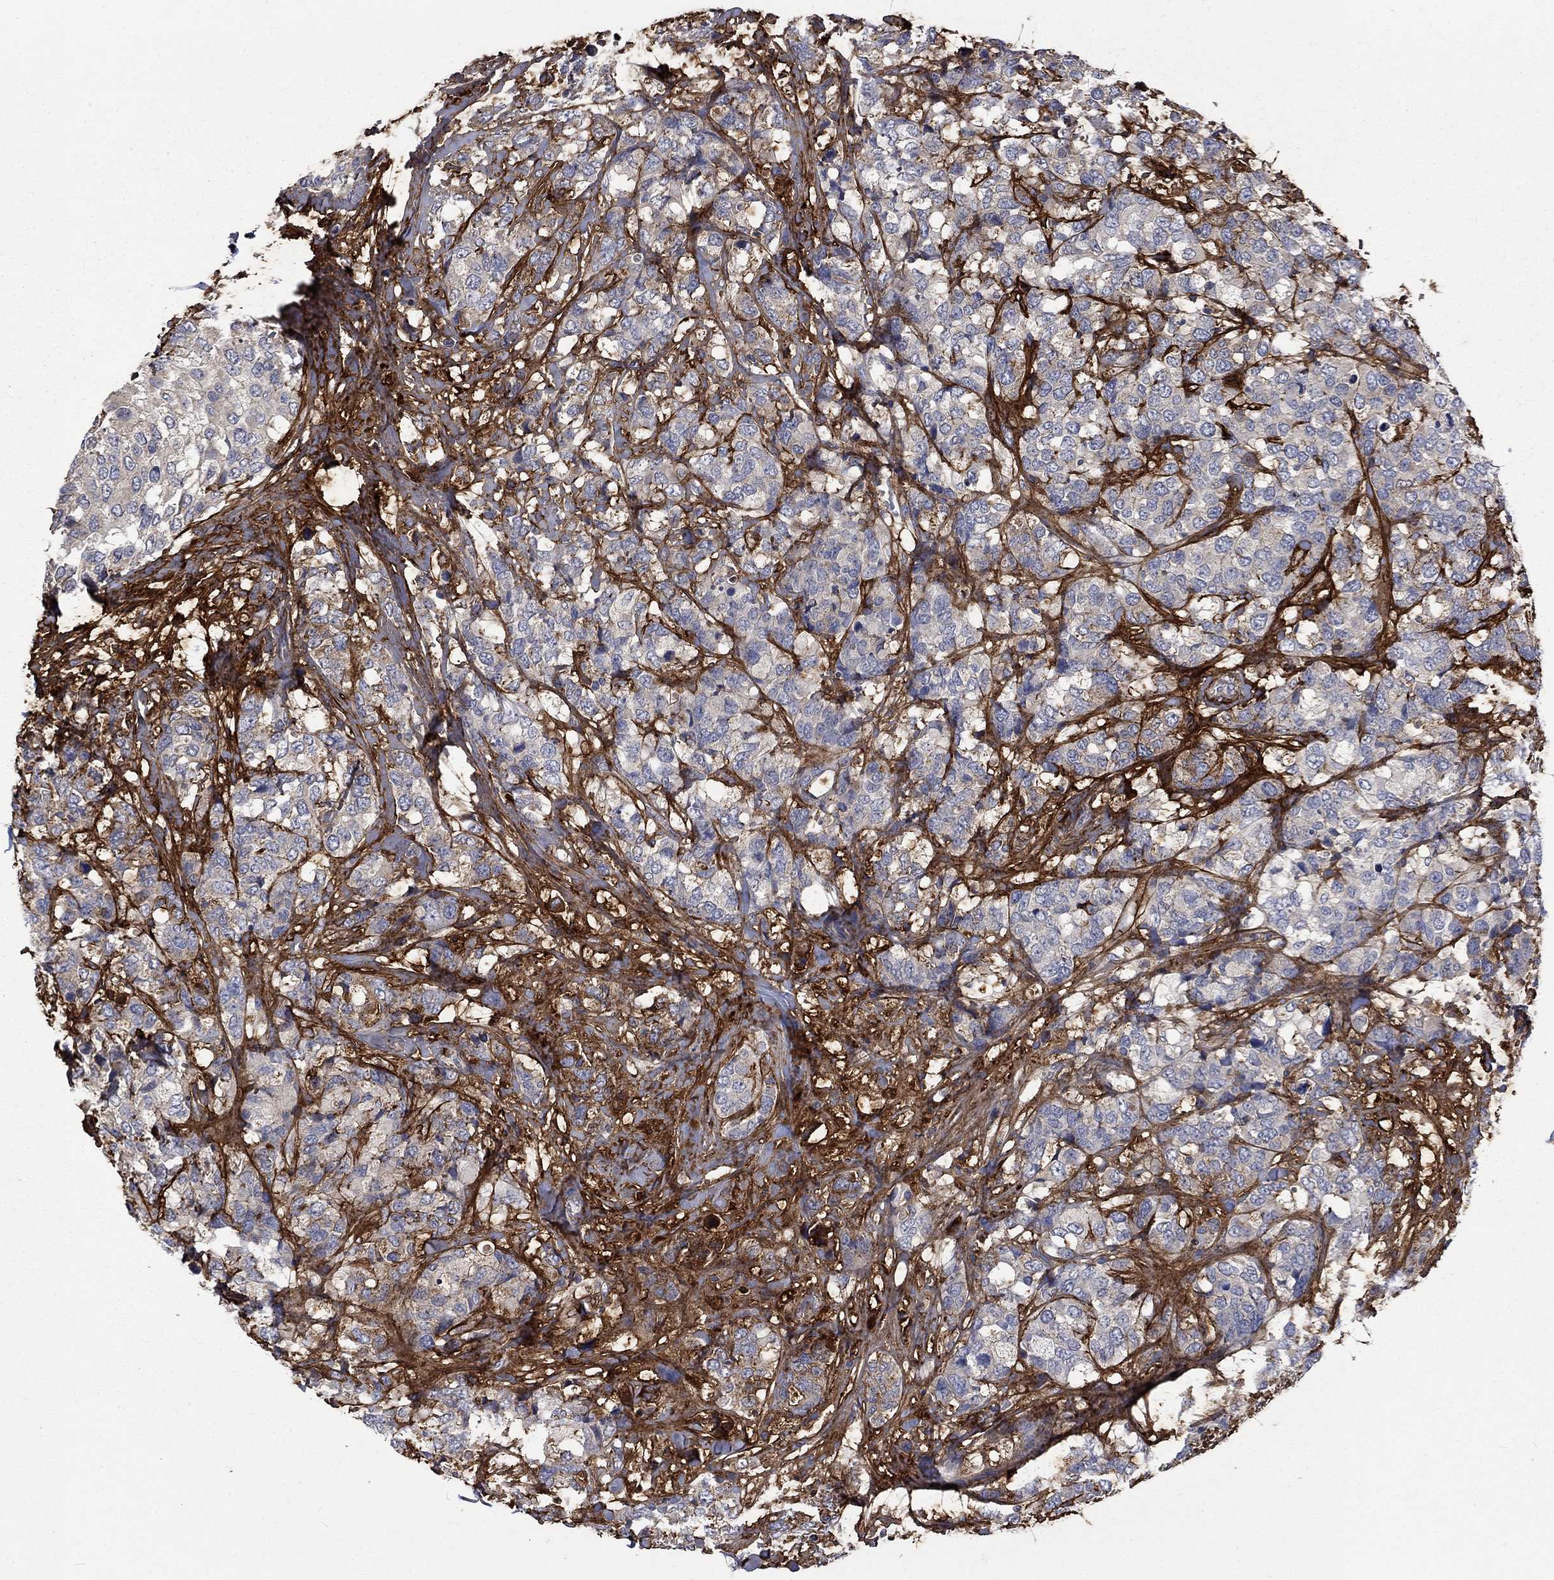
{"staining": {"intensity": "negative", "quantity": "none", "location": "none"}, "tissue": "breast cancer", "cell_type": "Tumor cells", "image_type": "cancer", "snomed": [{"axis": "morphology", "description": "Lobular carcinoma"}, {"axis": "topography", "description": "Breast"}], "caption": "Breast lobular carcinoma was stained to show a protein in brown. There is no significant expression in tumor cells.", "gene": "VCAN", "patient": {"sex": "female", "age": 59}}